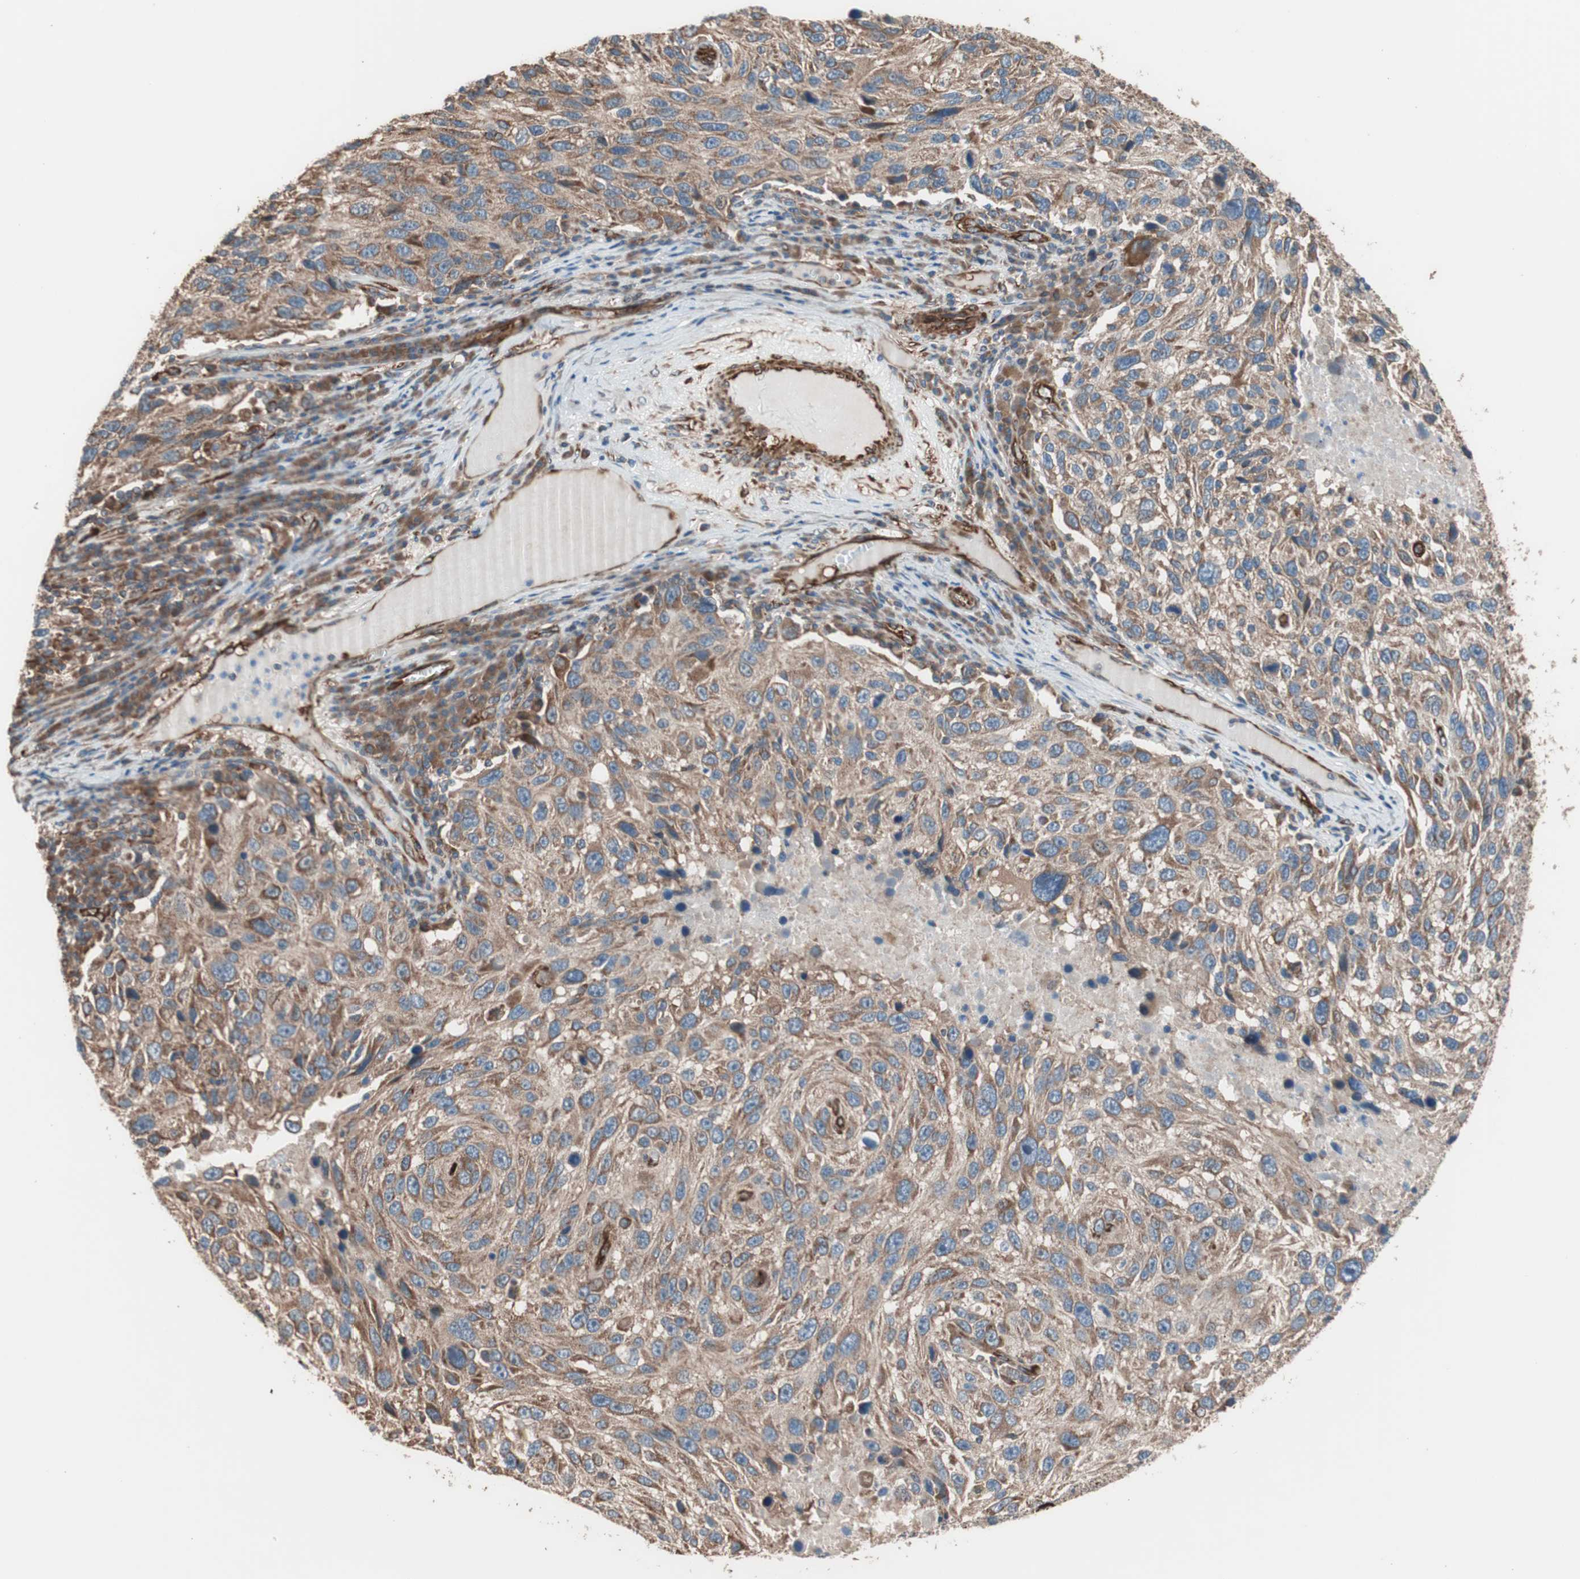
{"staining": {"intensity": "moderate", "quantity": ">75%", "location": "cytoplasmic/membranous"}, "tissue": "melanoma", "cell_type": "Tumor cells", "image_type": "cancer", "snomed": [{"axis": "morphology", "description": "Malignant melanoma, NOS"}, {"axis": "topography", "description": "Skin"}], "caption": "Protein expression analysis of human melanoma reveals moderate cytoplasmic/membranous expression in approximately >75% of tumor cells.", "gene": "GPSM2", "patient": {"sex": "male", "age": 53}}